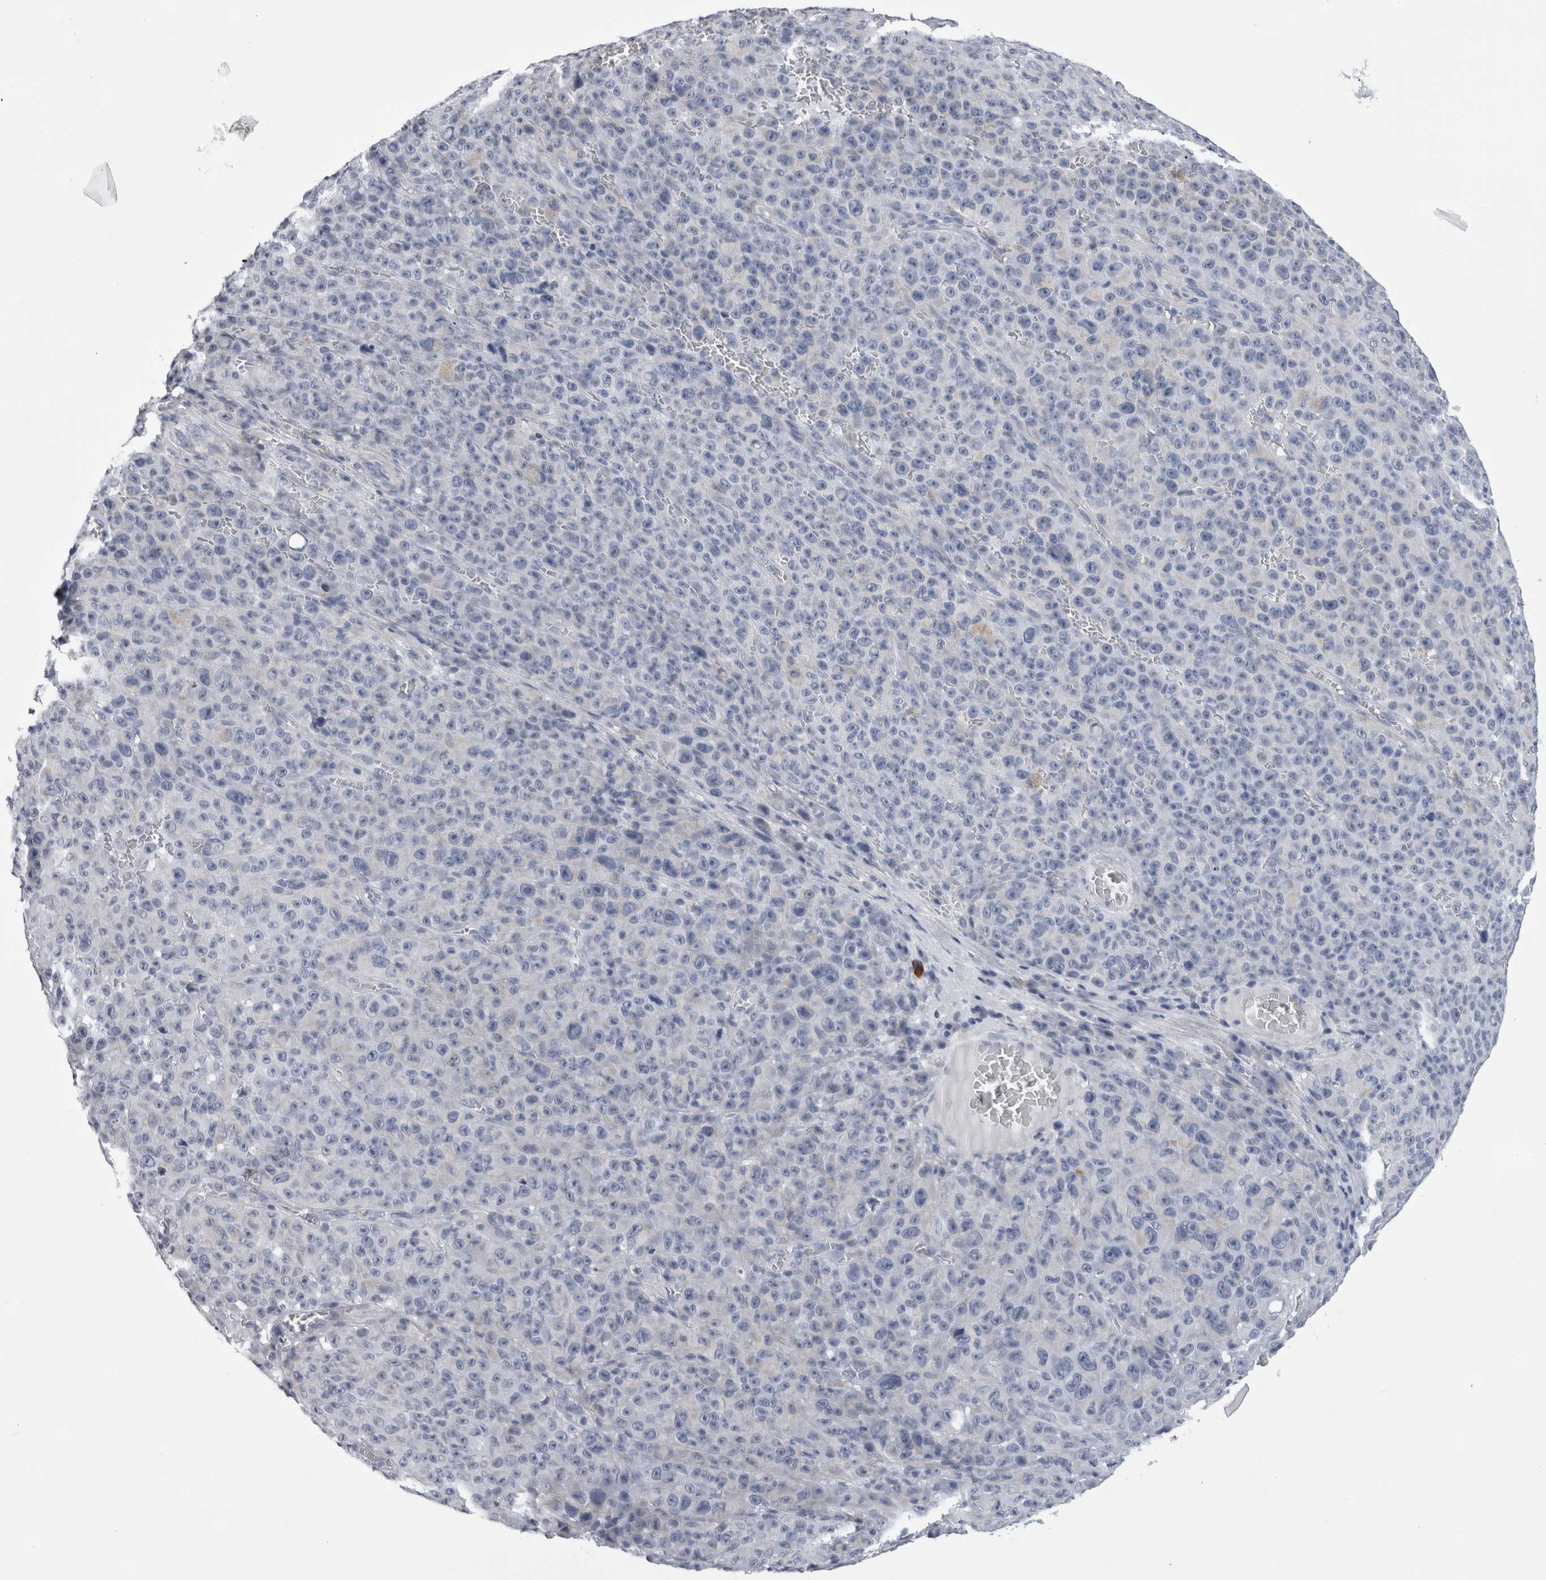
{"staining": {"intensity": "negative", "quantity": "none", "location": "none"}, "tissue": "melanoma", "cell_type": "Tumor cells", "image_type": "cancer", "snomed": [{"axis": "morphology", "description": "Malignant melanoma, NOS"}, {"axis": "topography", "description": "Skin"}], "caption": "Tumor cells show no significant staining in melanoma. (DAB immunohistochemistry (IHC), high magnification).", "gene": "ALDH8A1", "patient": {"sex": "female", "age": 82}}